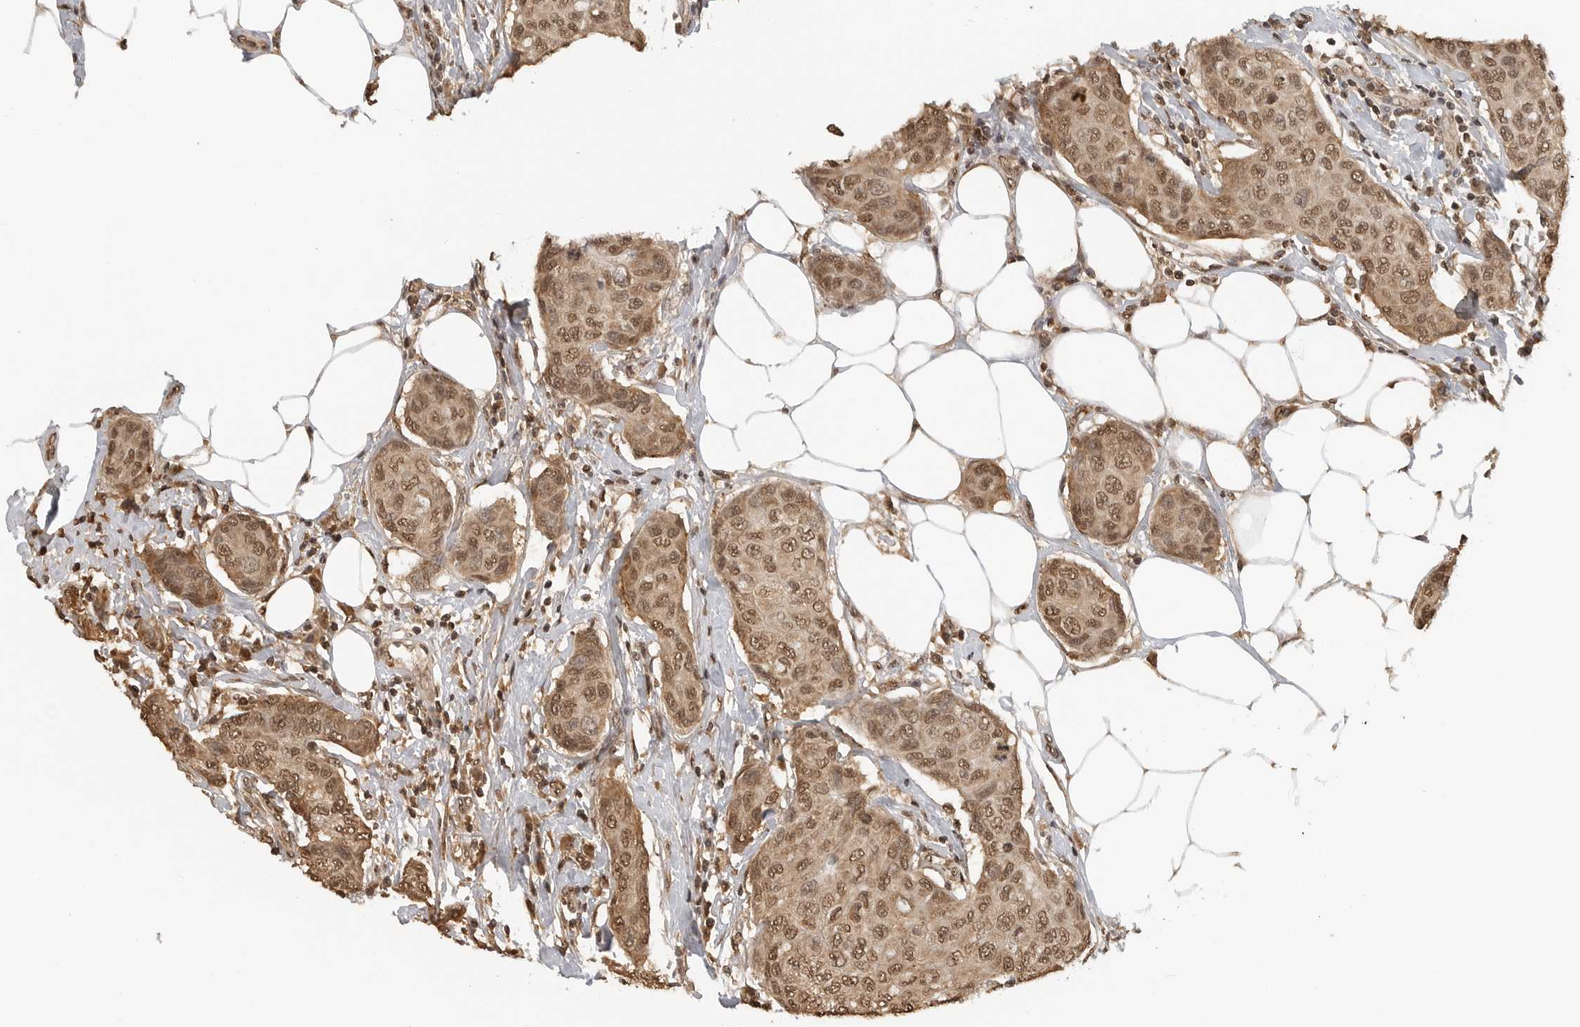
{"staining": {"intensity": "moderate", "quantity": ">75%", "location": "cytoplasmic/membranous,nuclear"}, "tissue": "breast cancer", "cell_type": "Tumor cells", "image_type": "cancer", "snomed": [{"axis": "morphology", "description": "Duct carcinoma"}, {"axis": "topography", "description": "Breast"}], "caption": "Immunohistochemistry (IHC) staining of breast cancer, which displays medium levels of moderate cytoplasmic/membranous and nuclear staining in about >75% of tumor cells indicating moderate cytoplasmic/membranous and nuclear protein staining. The staining was performed using DAB (brown) for protein detection and nuclei were counterstained in hematoxylin (blue).", "gene": "CLOCK", "patient": {"sex": "female", "age": 80}}